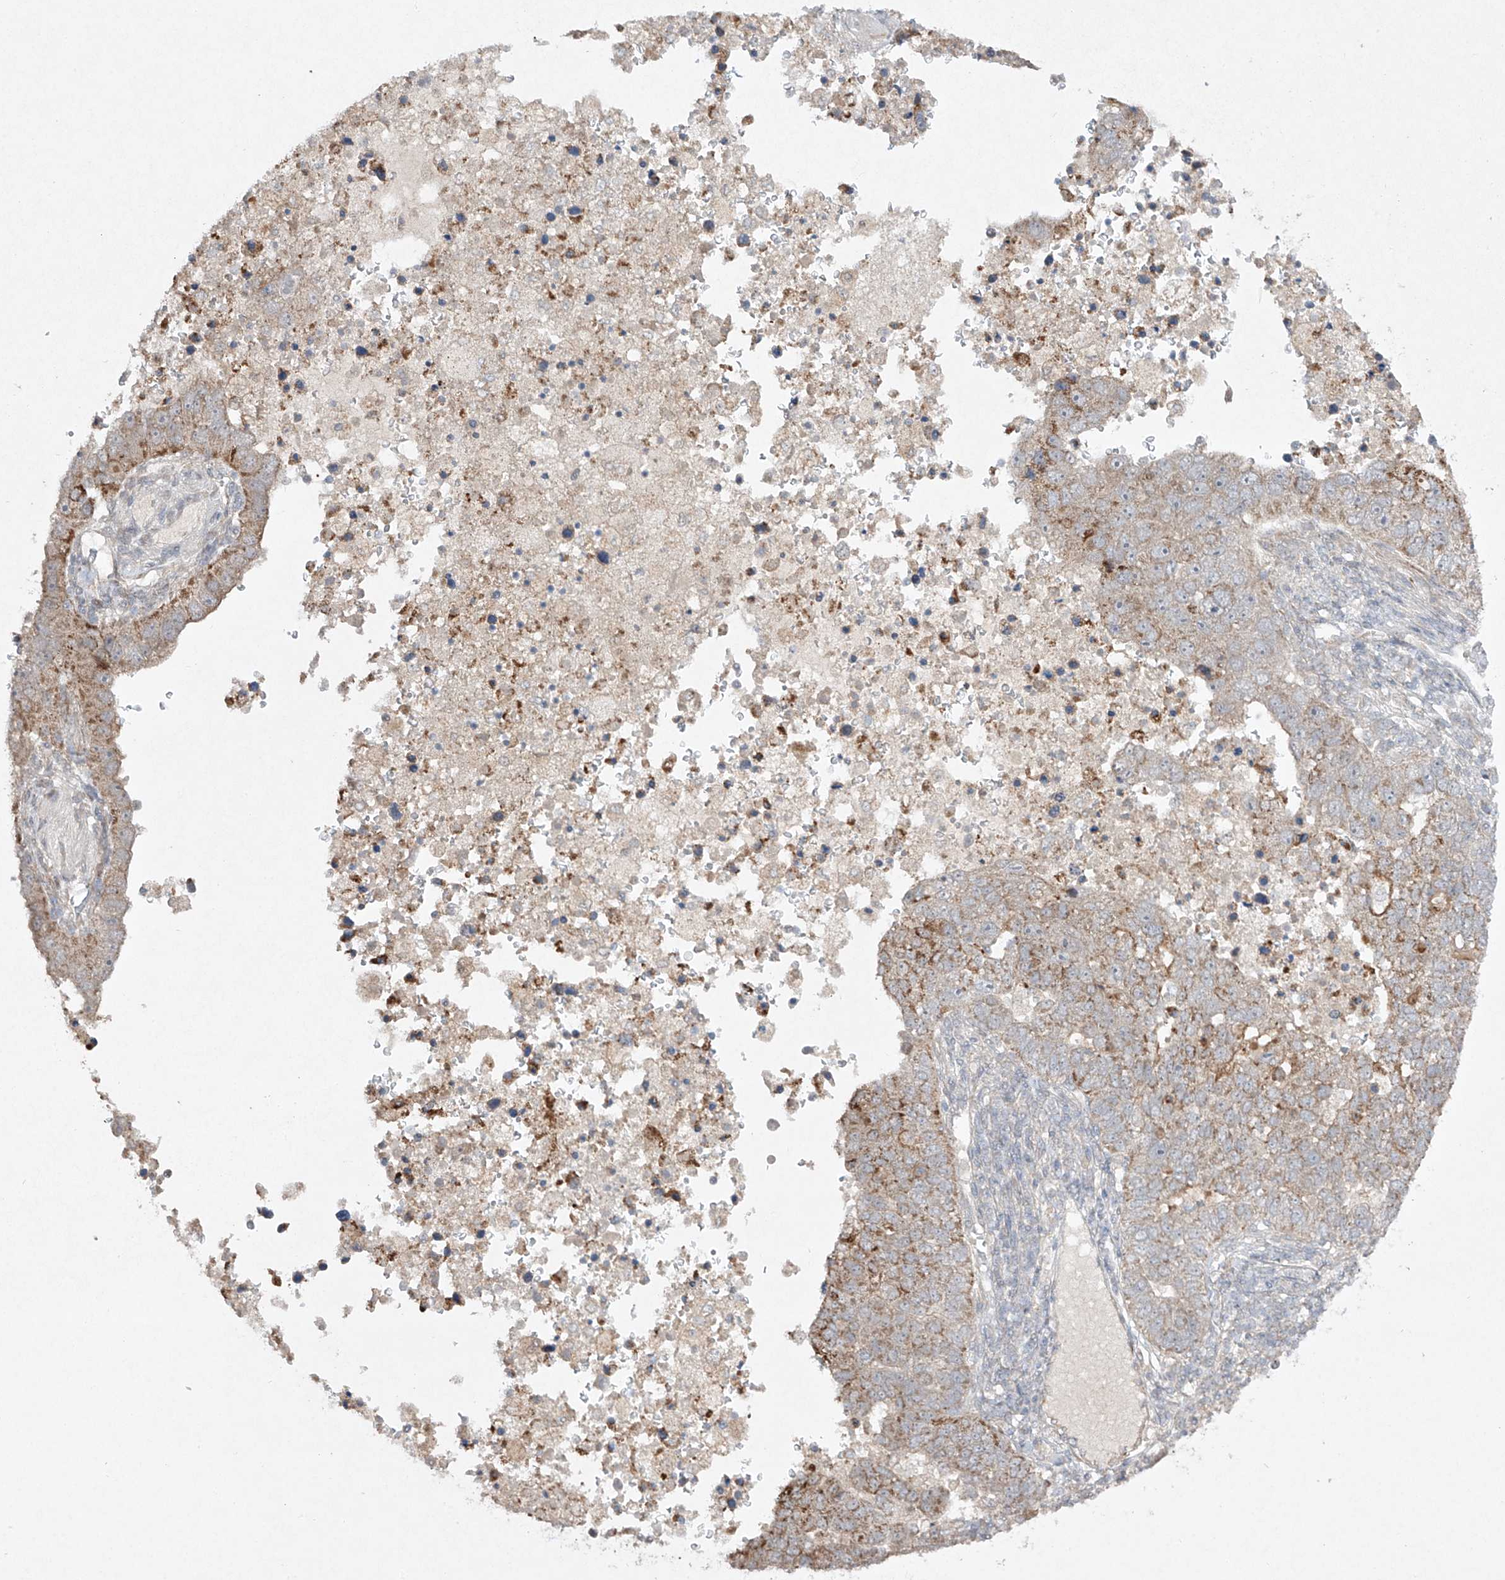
{"staining": {"intensity": "moderate", "quantity": "<25%", "location": "cytoplasmic/membranous"}, "tissue": "pancreatic cancer", "cell_type": "Tumor cells", "image_type": "cancer", "snomed": [{"axis": "morphology", "description": "Adenocarcinoma, NOS"}, {"axis": "topography", "description": "Pancreas"}], "caption": "DAB immunohistochemical staining of human pancreatic cancer (adenocarcinoma) reveals moderate cytoplasmic/membranous protein staining in approximately <25% of tumor cells.", "gene": "KDM1B", "patient": {"sex": "female", "age": 61}}